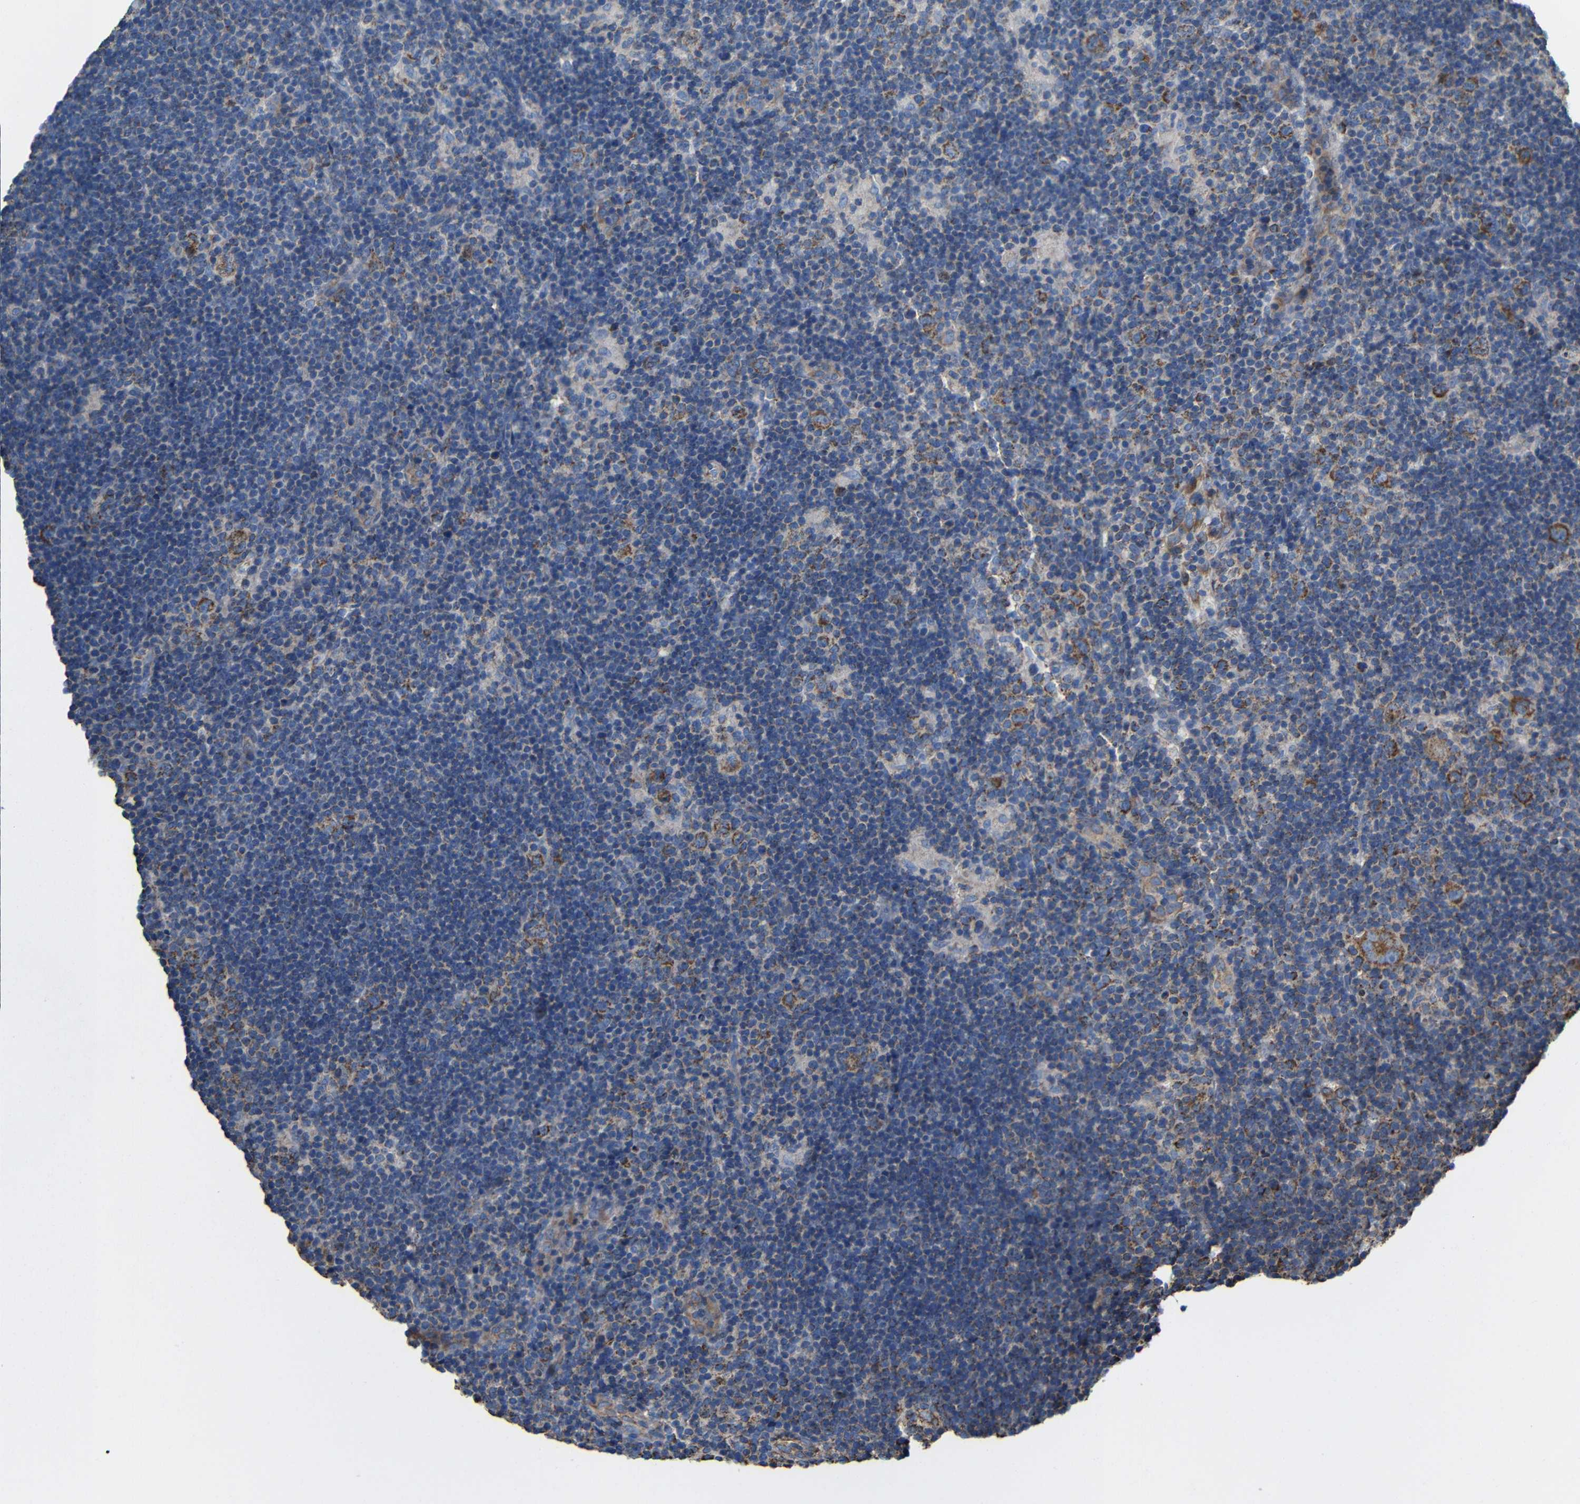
{"staining": {"intensity": "moderate", "quantity": ">75%", "location": "cytoplasmic/membranous"}, "tissue": "lymphoma", "cell_type": "Tumor cells", "image_type": "cancer", "snomed": [{"axis": "morphology", "description": "Hodgkin's disease, NOS"}, {"axis": "topography", "description": "Lymph node"}], "caption": "Tumor cells demonstrate moderate cytoplasmic/membranous positivity in approximately >75% of cells in Hodgkin's disease. The staining was performed using DAB (3,3'-diaminobenzidine) to visualize the protein expression in brown, while the nuclei were stained in blue with hematoxylin (Magnification: 20x).", "gene": "INTS6L", "patient": {"sex": "female", "age": 57}}